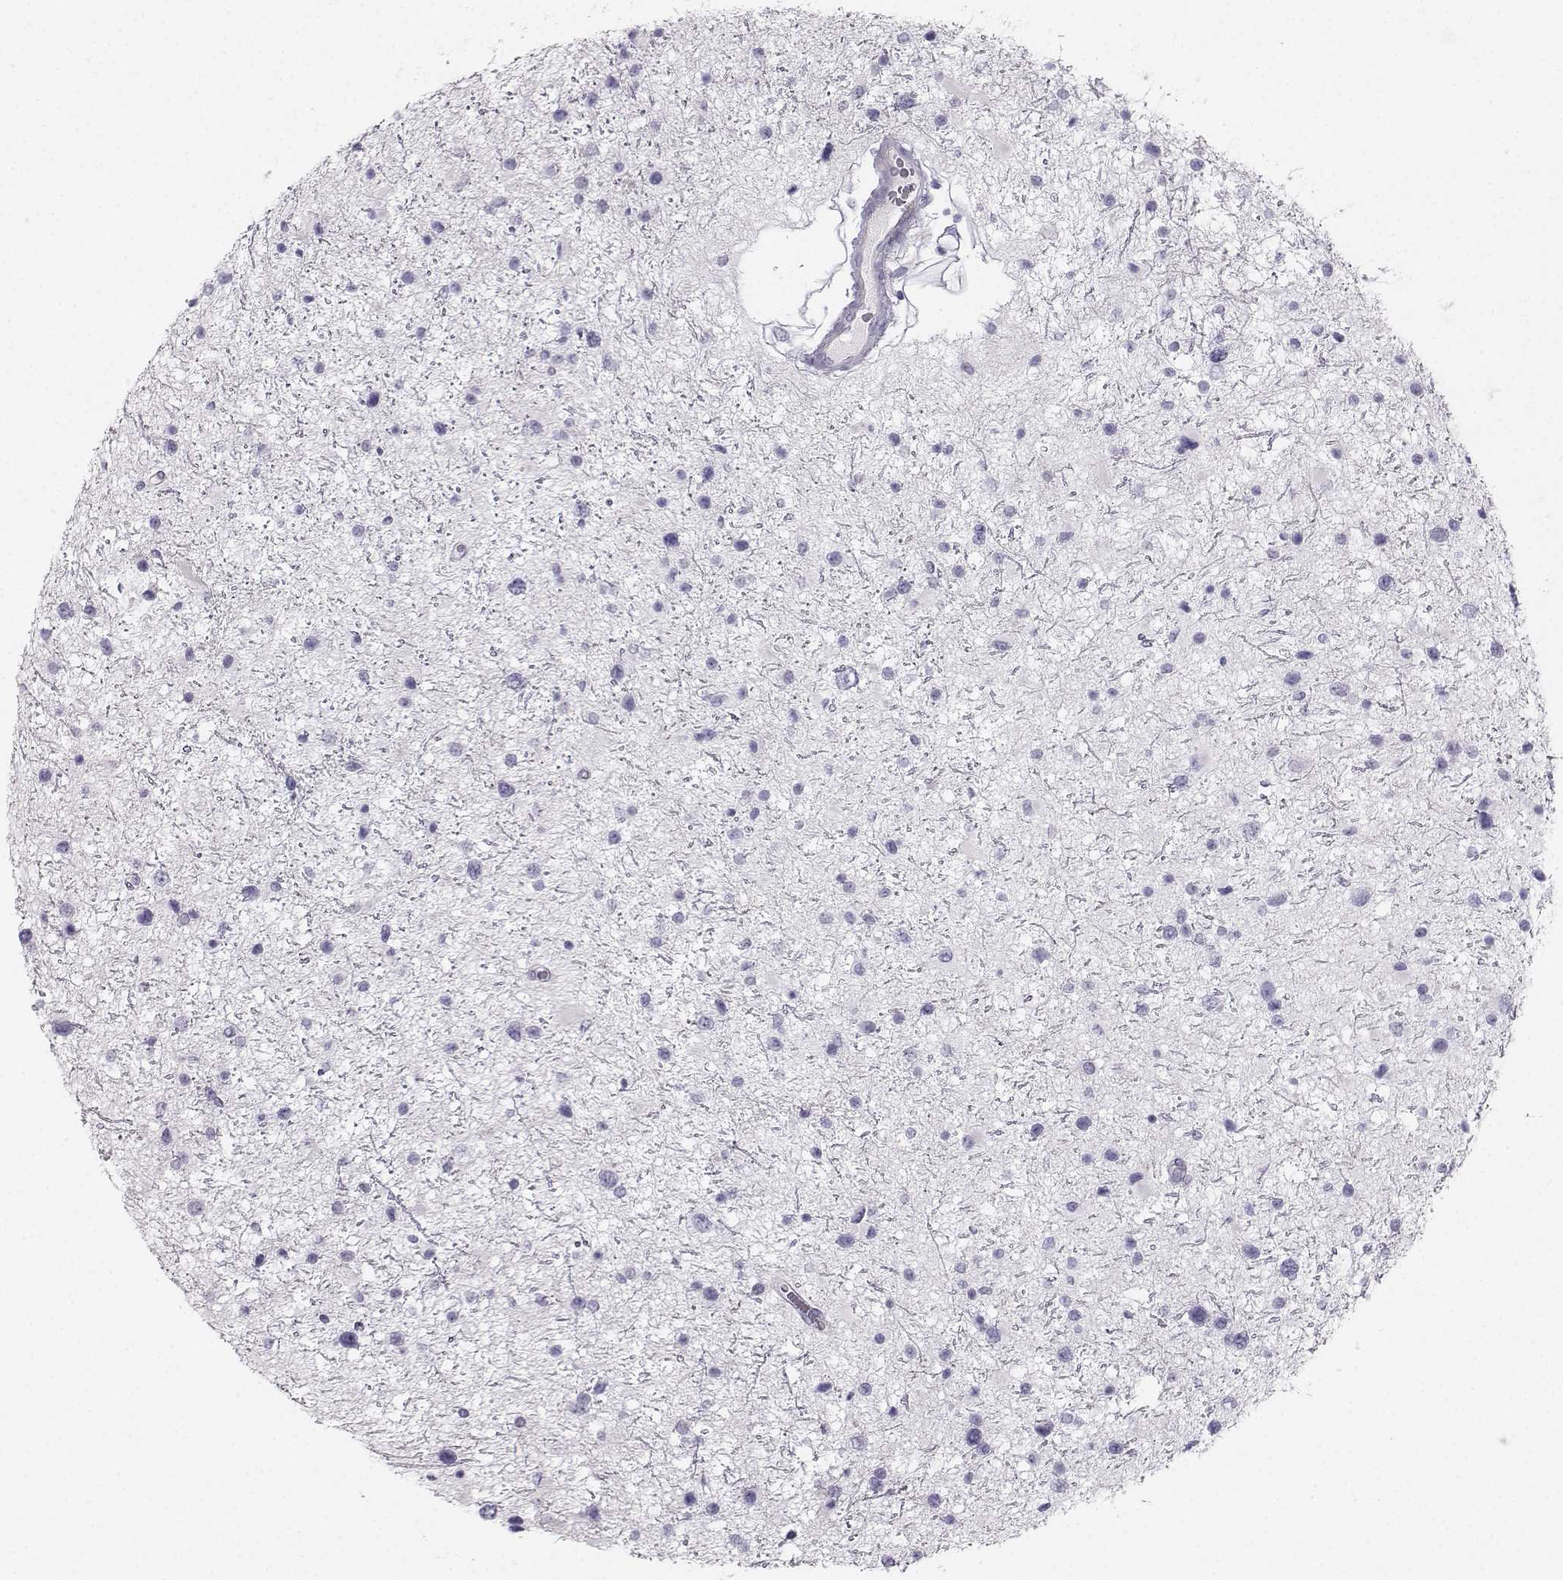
{"staining": {"intensity": "negative", "quantity": "none", "location": "none"}, "tissue": "glioma", "cell_type": "Tumor cells", "image_type": "cancer", "snomed": [{"axis": "morphology", "description": "Glioma, malignant, Low grade"}, {"axis": "topography", "description": "Brain"}], "caption": "Immunohistochemistry of malignant low-grade glioma displays no positivity in tumor cells. (DAB (3,3'-diaminobenzidine) IHC, high magnification).", "gene": "CASR", "patient": {"sex": "female", "age": 32}}